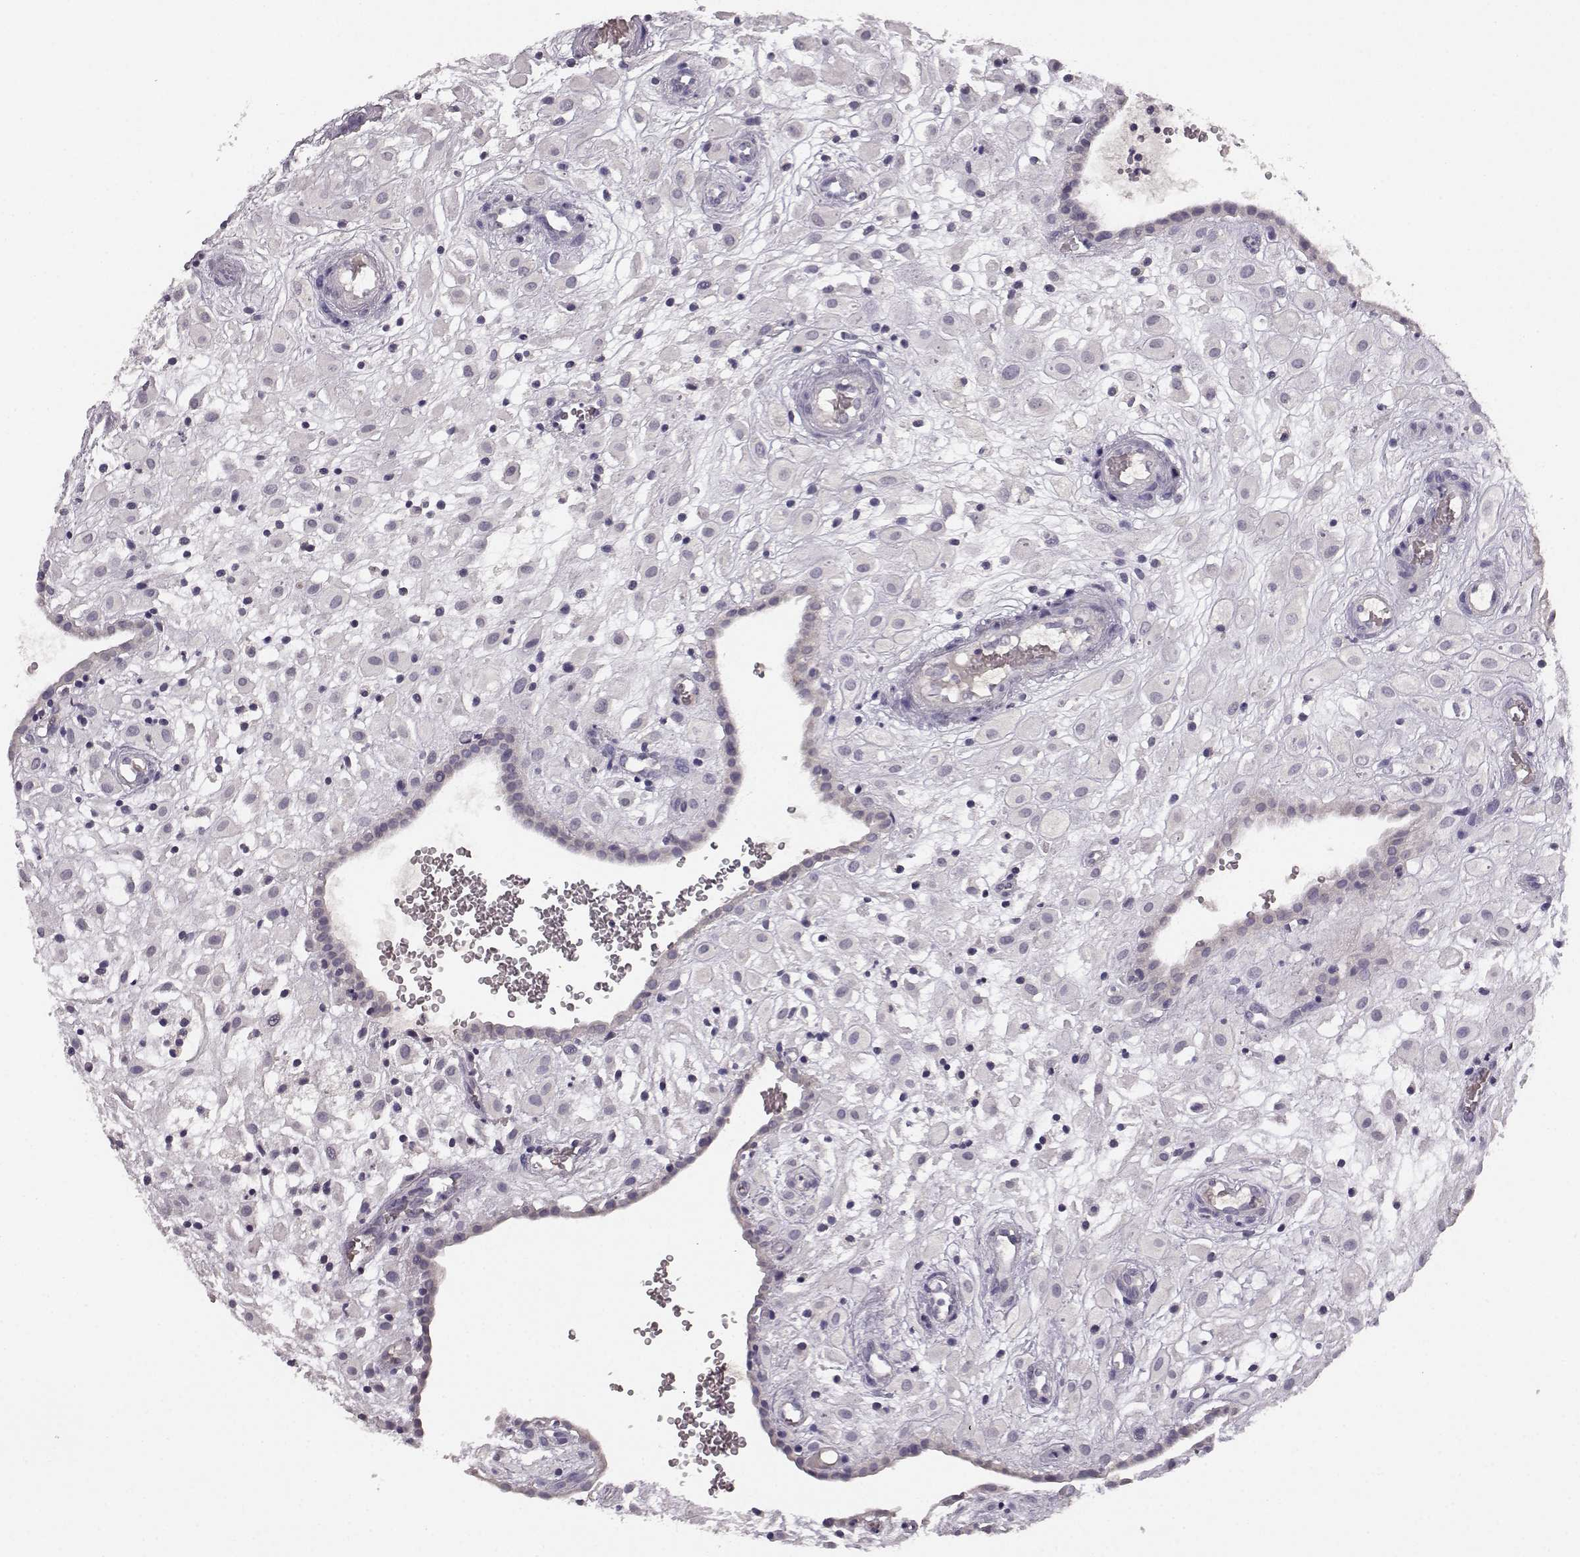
{"staining": {"intensity": "negative", "quantity": "none", "location": "none"}, "tissue": "placenta", "cell_type": "Decidual cells", "image_type": "normal", "snomed": [{"axis": "morphology", "description": "Normal tissue, NOS"}, {"axis": "topography", "description": "Placenta"}], "caption": "A micrograph of placenta stained for a protein demonstrates no brown staining in decidual cells.", "gene": "BFSP2", "patient": {"sex": "female", "age": 24}}